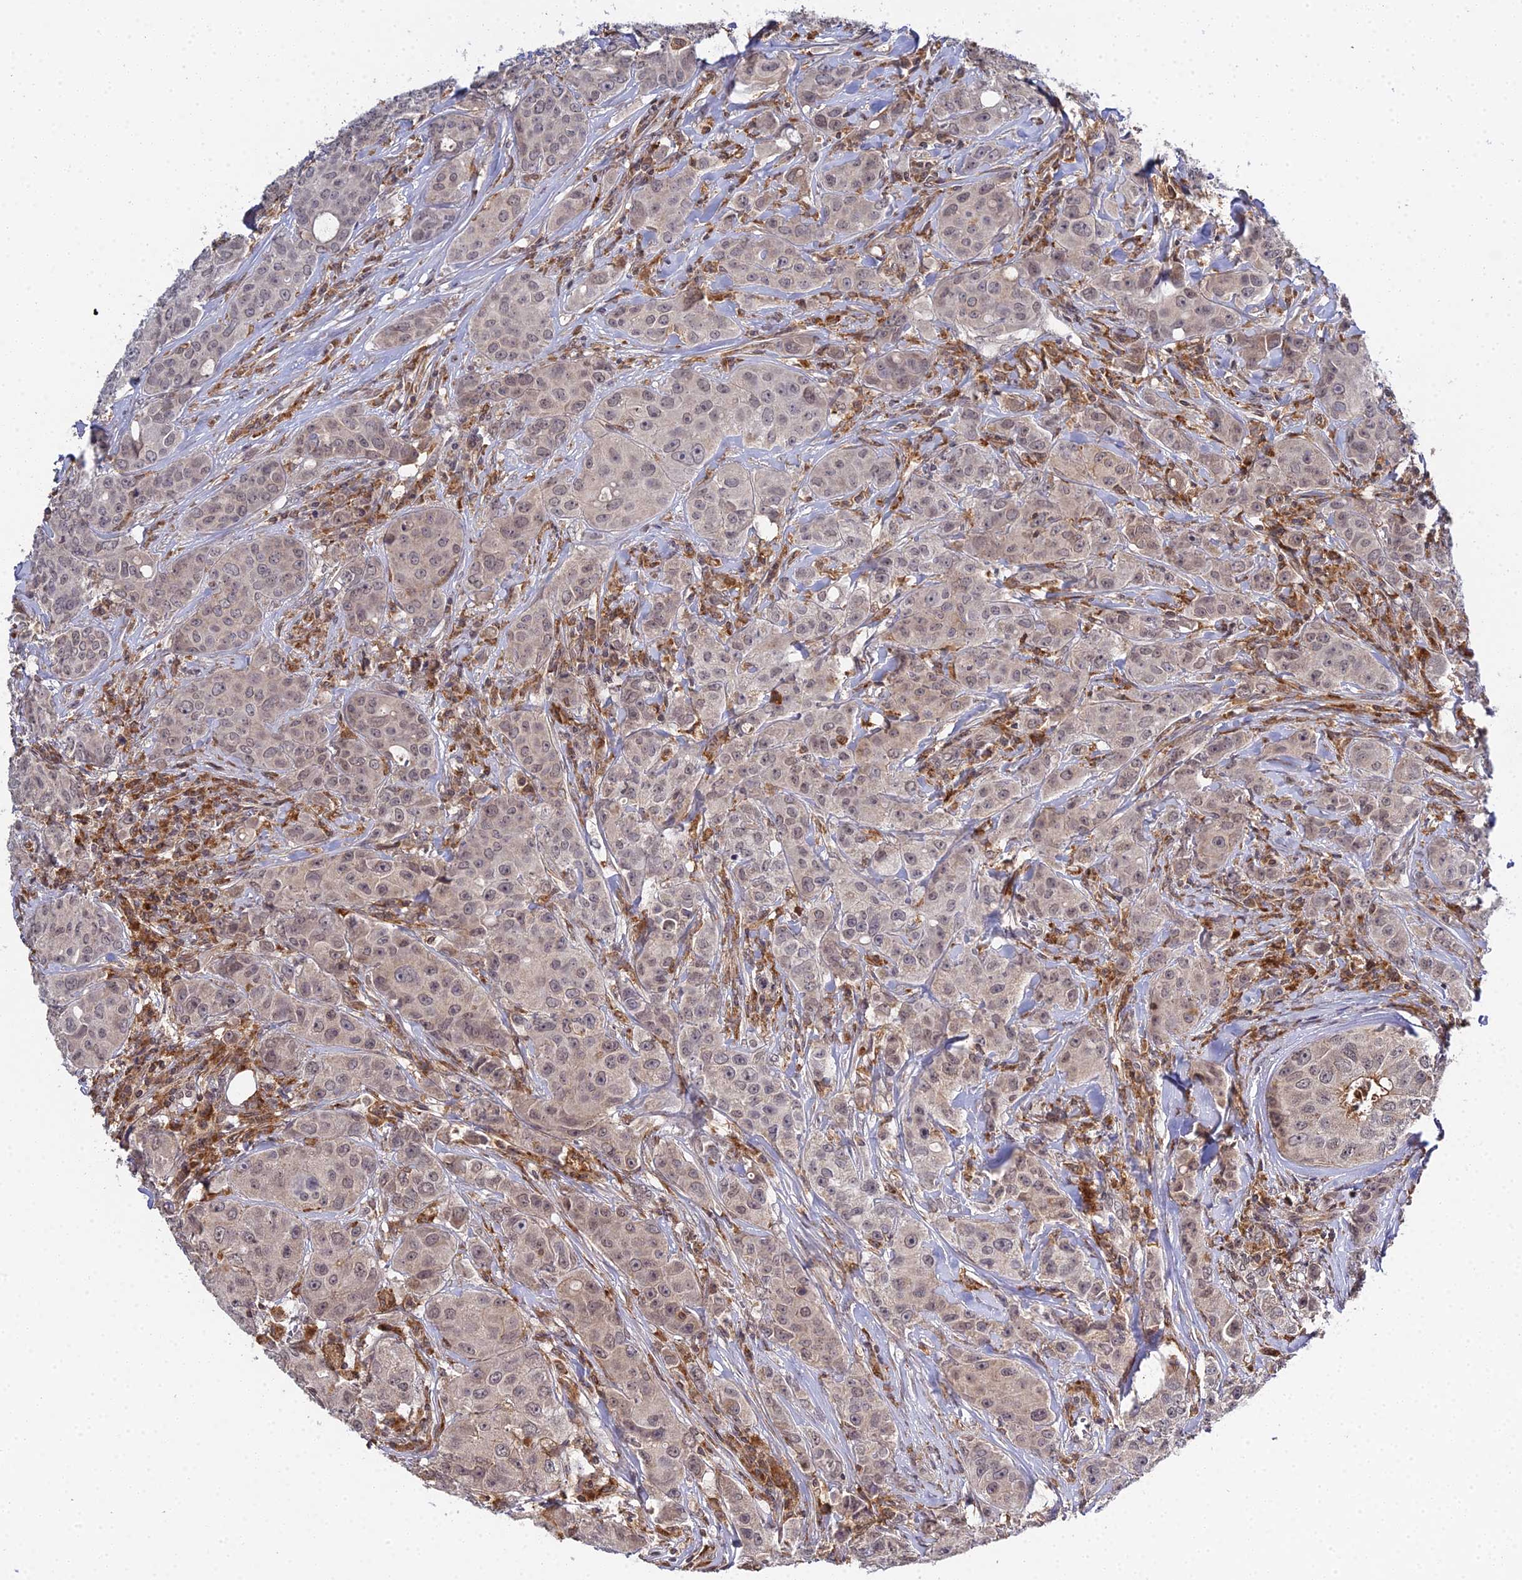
{"staining": {"intensity": "weak", "quantity": ">75%", "location": "nuclear"}, "tissue": "breast cancer", "cell_type": "Tumor cells", "image_type": "cancer", "snomed": [{"axis": "morphology", "description": "Duct carcinoma"}, {"axis": "topography", "description": "Breast"}], "caption": "DAB immunohistochemical staining of human breast cancer (invasive ductal carcinoma) shows weak nuclear protein positivity in approximately >75% of tumor cells. (DAB (3,3'-diaminobenzidine) = brown stain, brightfield microscopy at high magnification).", "gene": "TPRX1", "patient": {"sex": "female", "age": 43}}